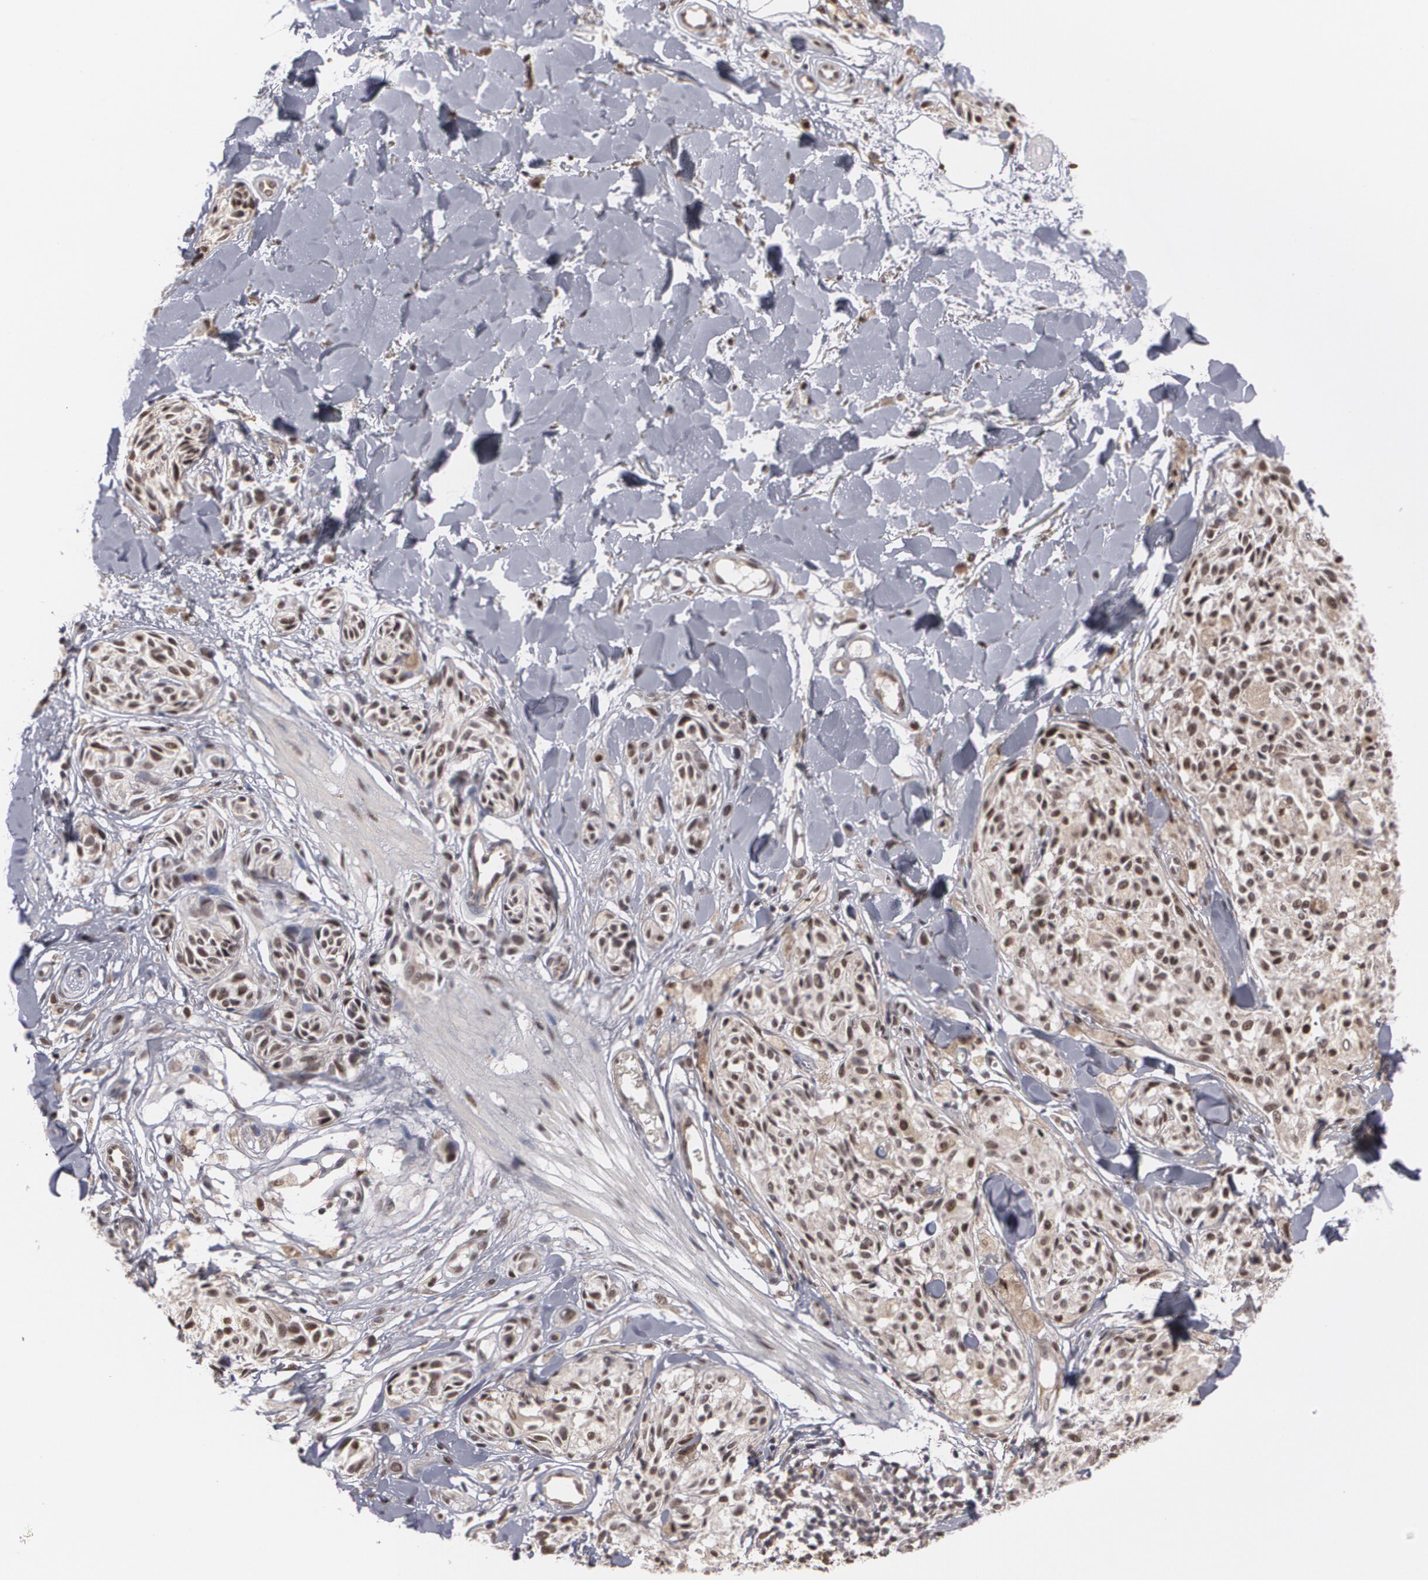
{"staining": {"intensity": "moderate", "quantity": ">75%", "location": "cytoplasmic/membranous,nuclear"}, "tissue": "melanoma", "cell_type": "Tumor cells", "image_type": "cancer", "snomed": [{"axis": "morphology", "description": "Malignant melanoma, Metastatic site"}, {"axis": "topography", "description": "Skin"}], "caption": "The photomicrograph demonstrates staining of malignant melanoma (metastatic site), revealing moderate cytoplasmic/membranous and nuclear protein positivity (brown color) within tumor cells.", "gene": "ZNF75A", "patient": {"sex": "female", "age": 66}}